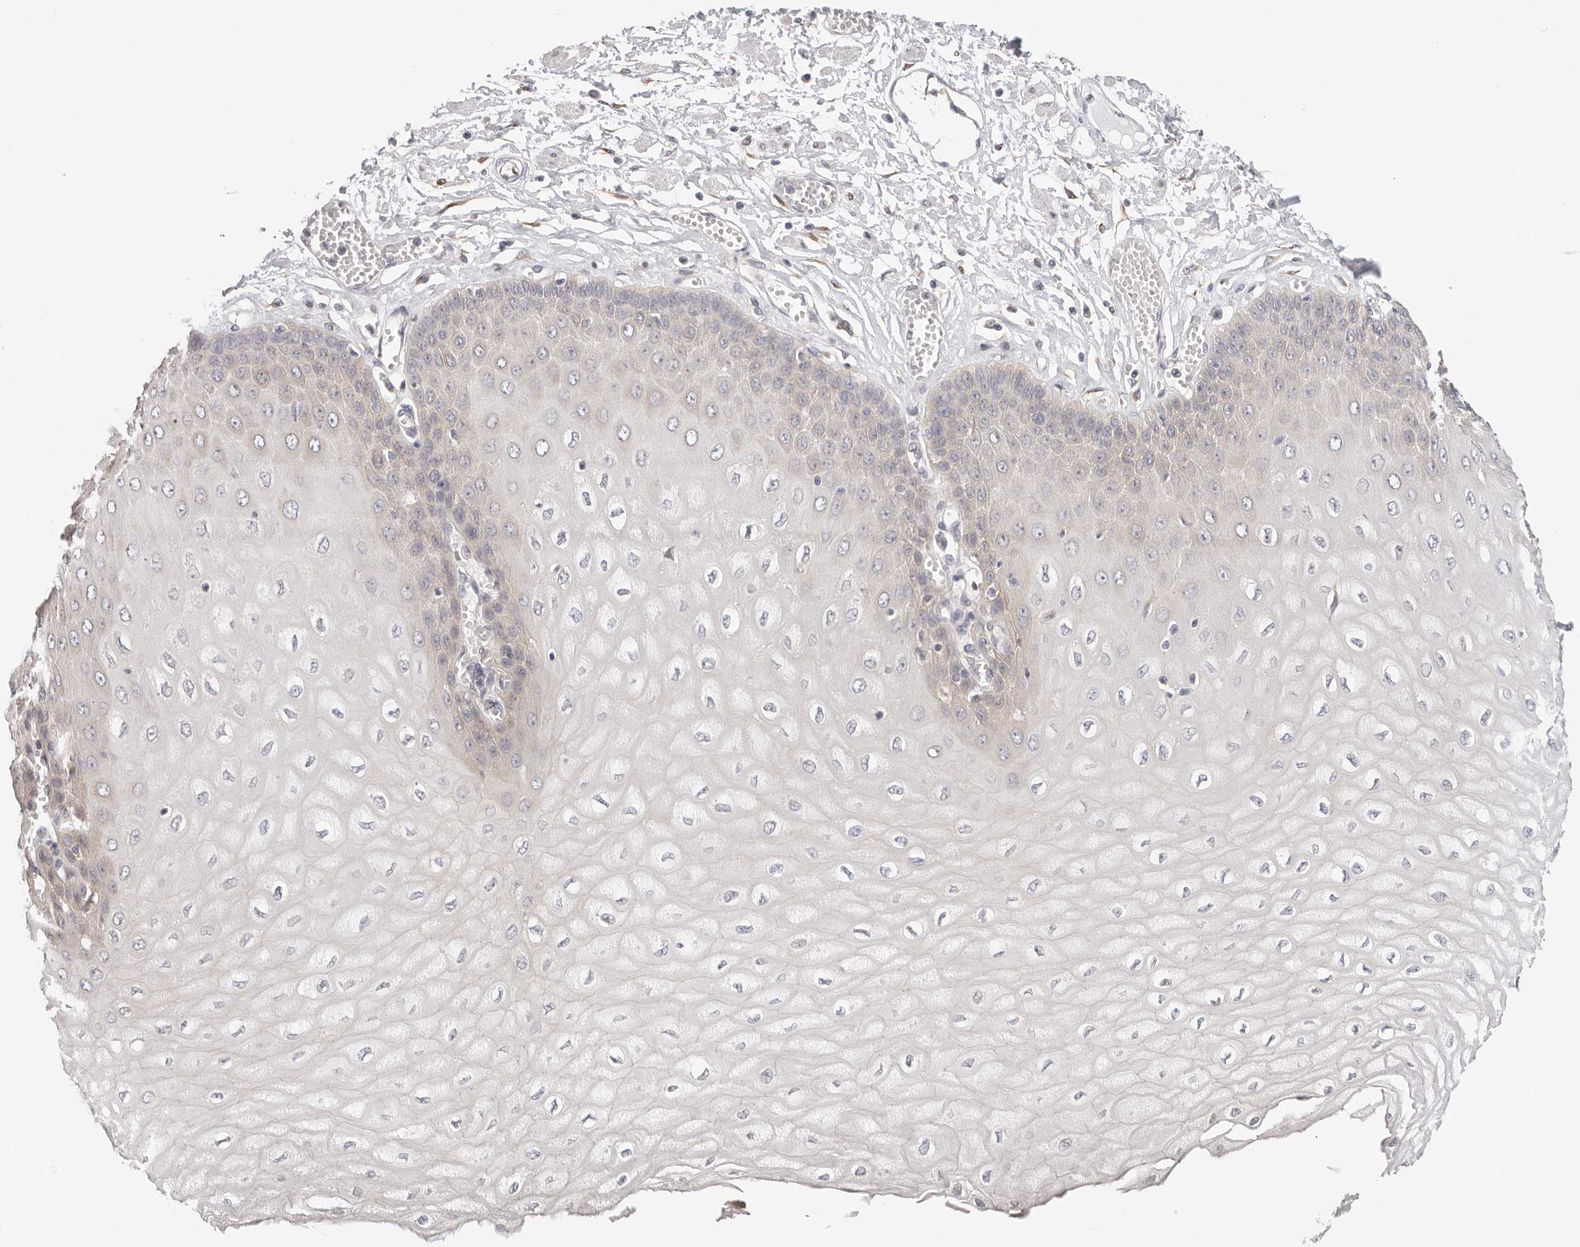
{"staining": {"intensity": "weak", "quantity": "<25%", "location": "cytoplasmic/membranous"}, "tissue": "esophagus", "cell_type": "Squamous epithelial cells", "image_type": "normal", "snomed": [{"axis": "morphology", "description": "Normal tissue, NOS"}, {"axis": "topography", "description": "Esophagus"}], "caption": "DAB (3,3'-diaminobenzidine) immunohistochemical staining of normal human esophagus exhibits no significant staining in squamous epithelial cells. Nuclei are stained in blue.", "gene": "AFDN", "patient": {"sex": "male", "age": 60}}